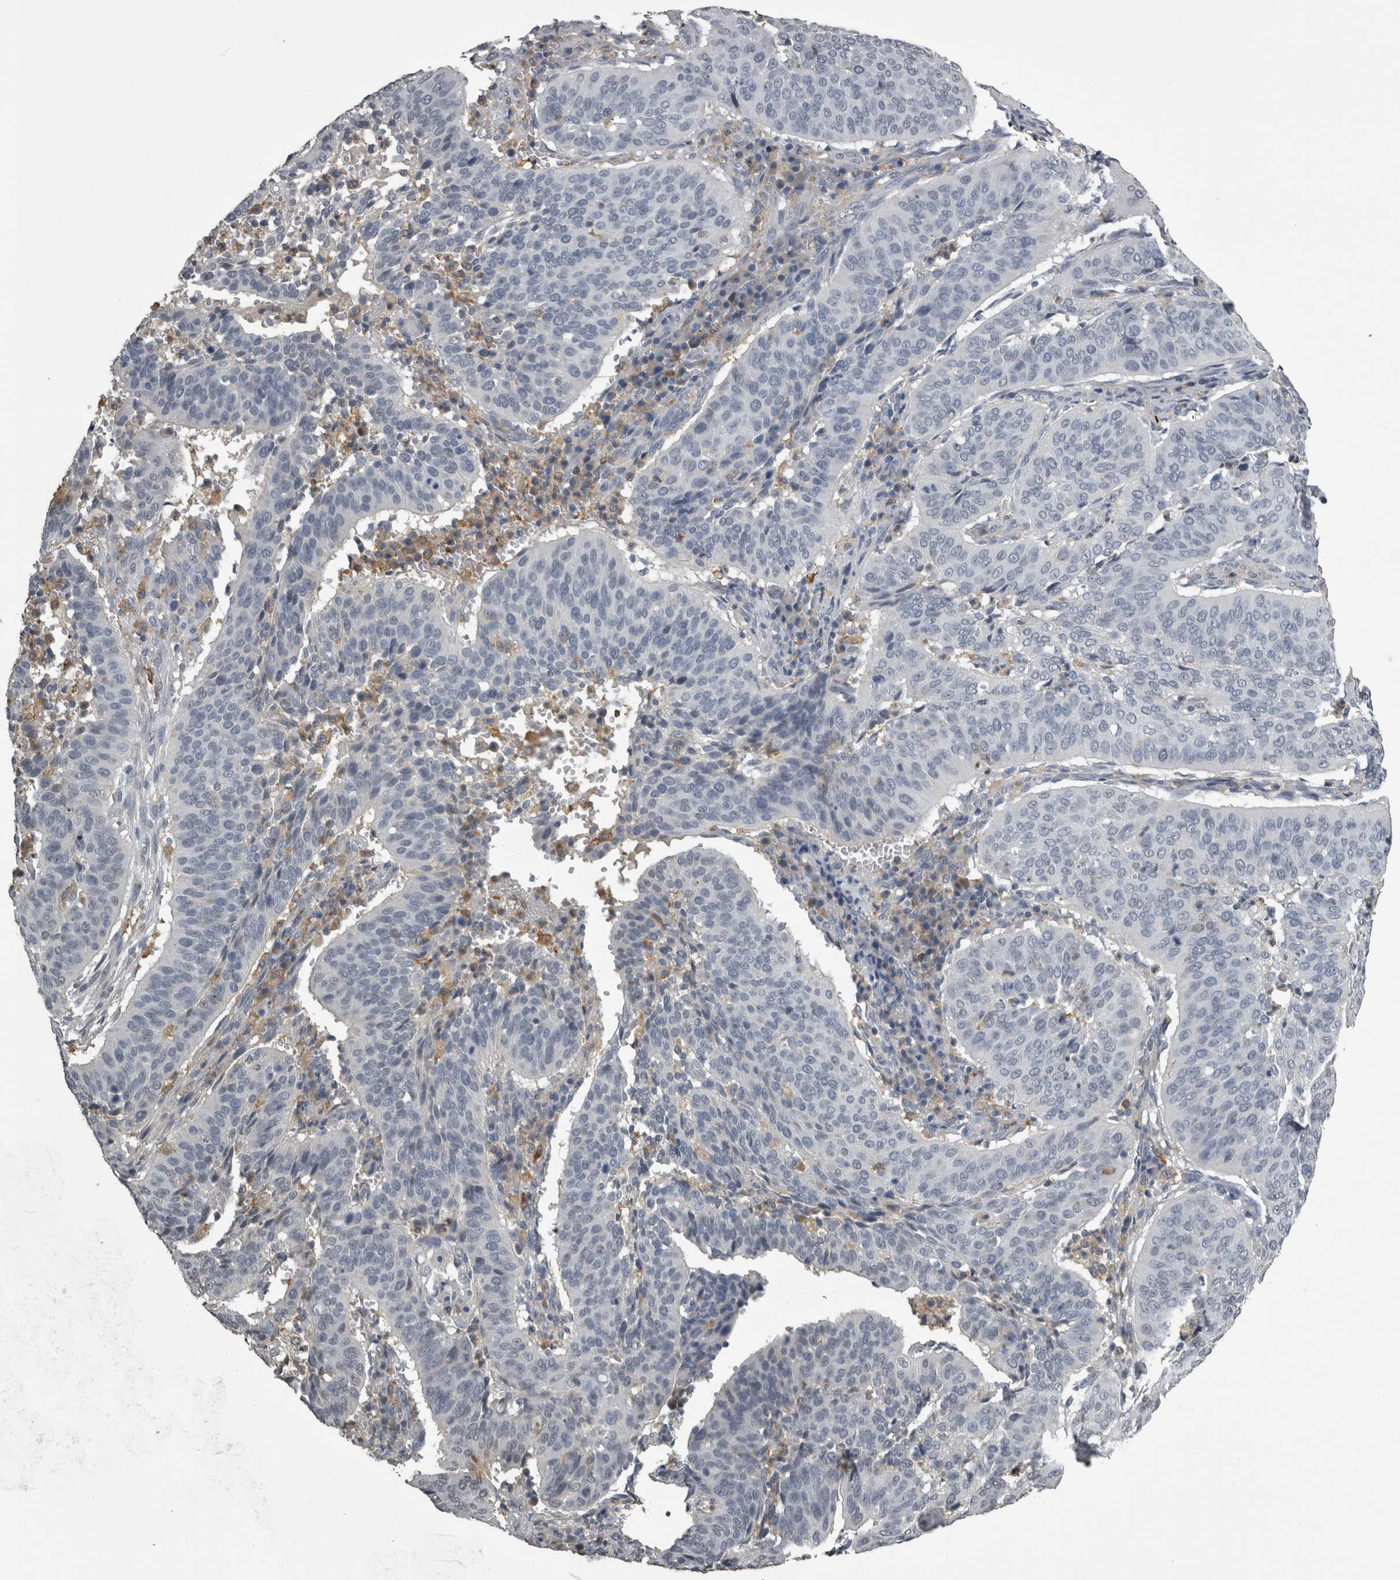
{"staining": {"intensity": "negative", "quantity": "none", "location": "none"}, "tissue": "cervical cancer", "cell_type": "Tumor cells", "image_type": "cancer", "snomed": [{"axis": "morphology", "description": "Normal tissue, NOS"}, {"axis": "morphology", "description": "Squamous cell carcinoma, NOS"}, {"axis": "topography", "description": "Cervix"}], "caption": "Immunohistochemistry (IHC) image of cervical cancer (squamous cell carcinoma) stained for a protein (brown), which demonstrates no positivity in tumor cells.", "gene": "PIK3AP1", "patient": {"sex": "female", "age": 39}}